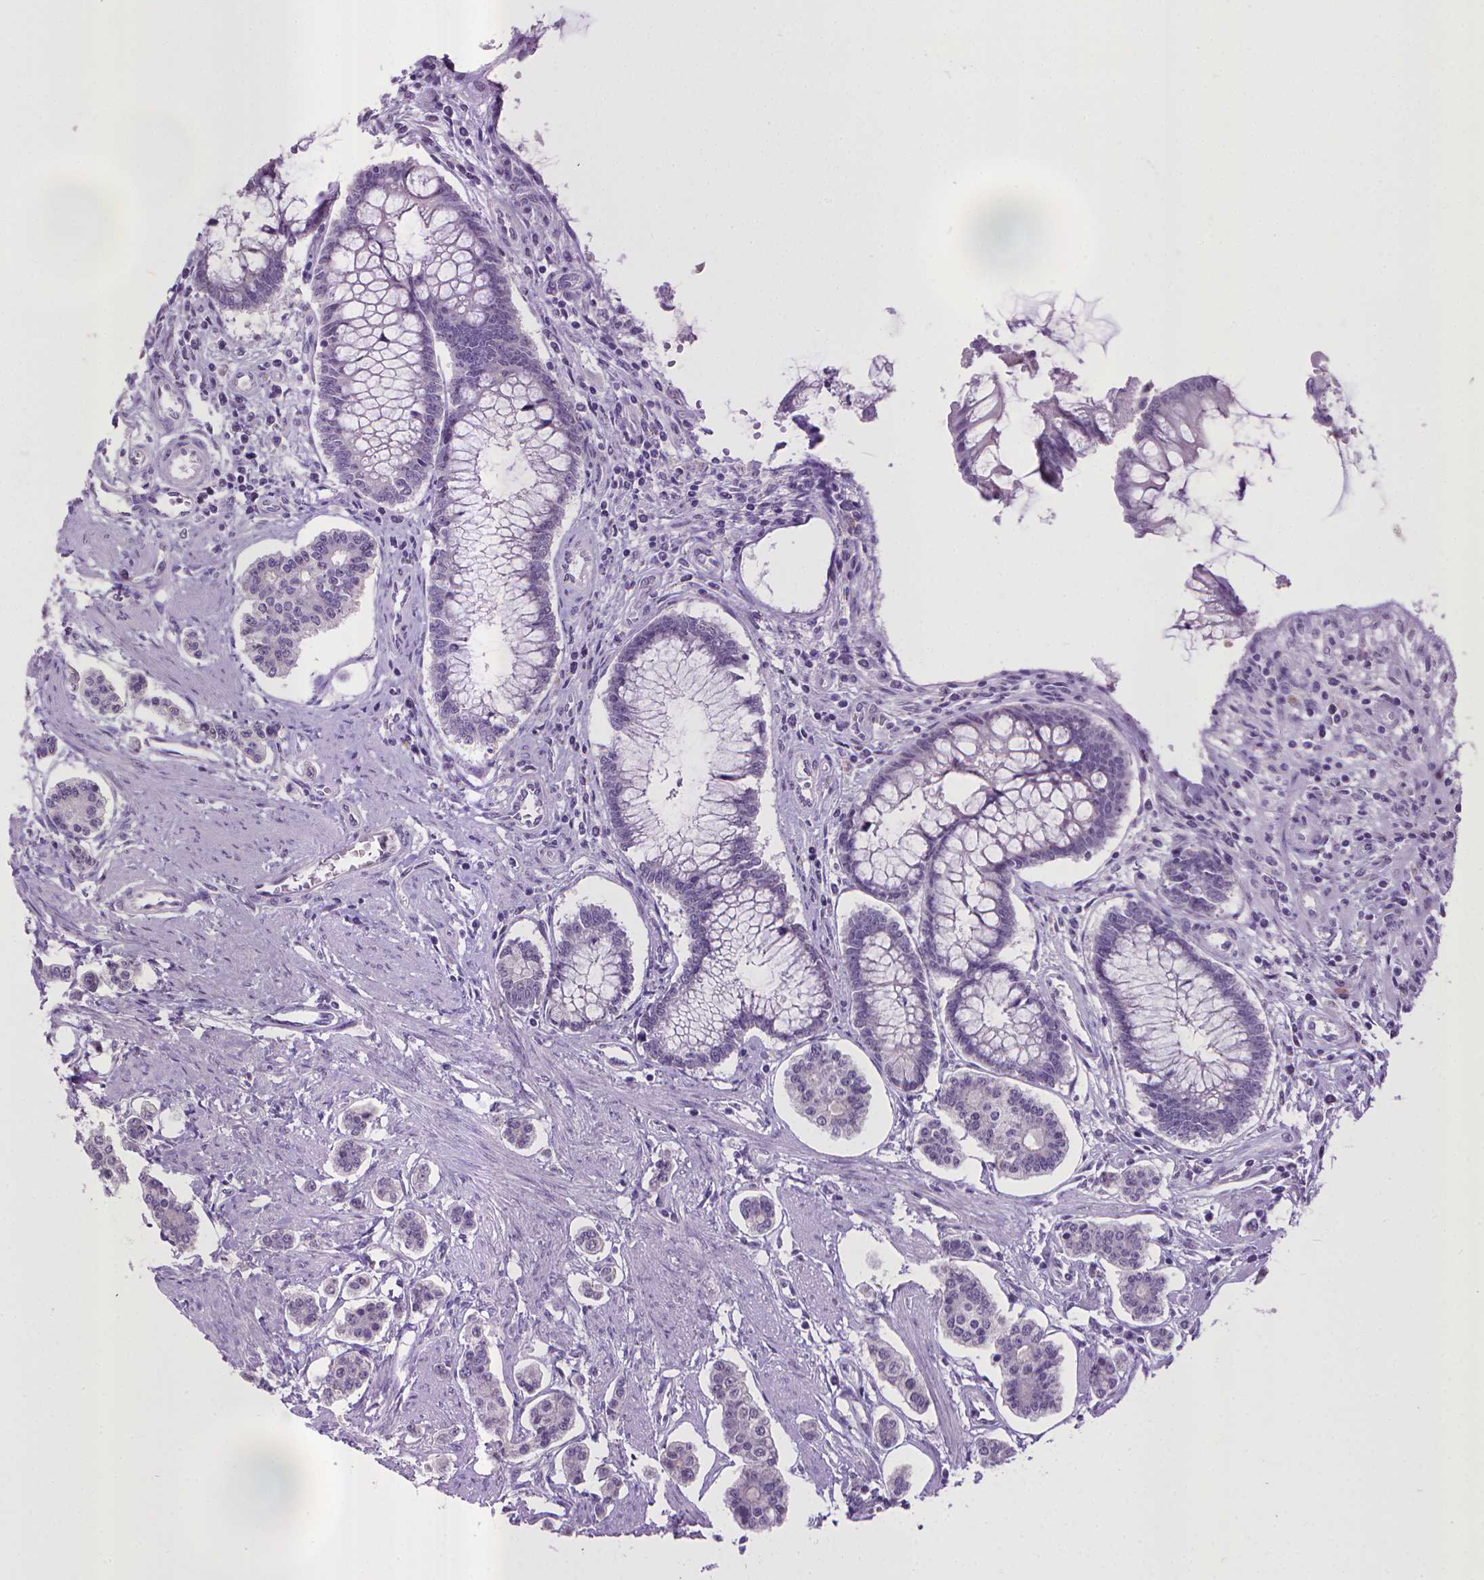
{"staining": {"intensity": "negative", "quantity": "none", "location": "none"}, "tissue": "carcinoid", "cell_type": "Tumor cells", "image_type": "cancer", "snomed": [{"axis": "morphology", "description": "Carcinoid, malignant, NOS"}, {"axis": "topography", "description": "Small intestine"}], "caption": "Immunohistochemical staining of carcinoid exhibits no significant positivity in tumor cells.", "gene": "KMO", "patient": {"sex": "female", "age": 65}}